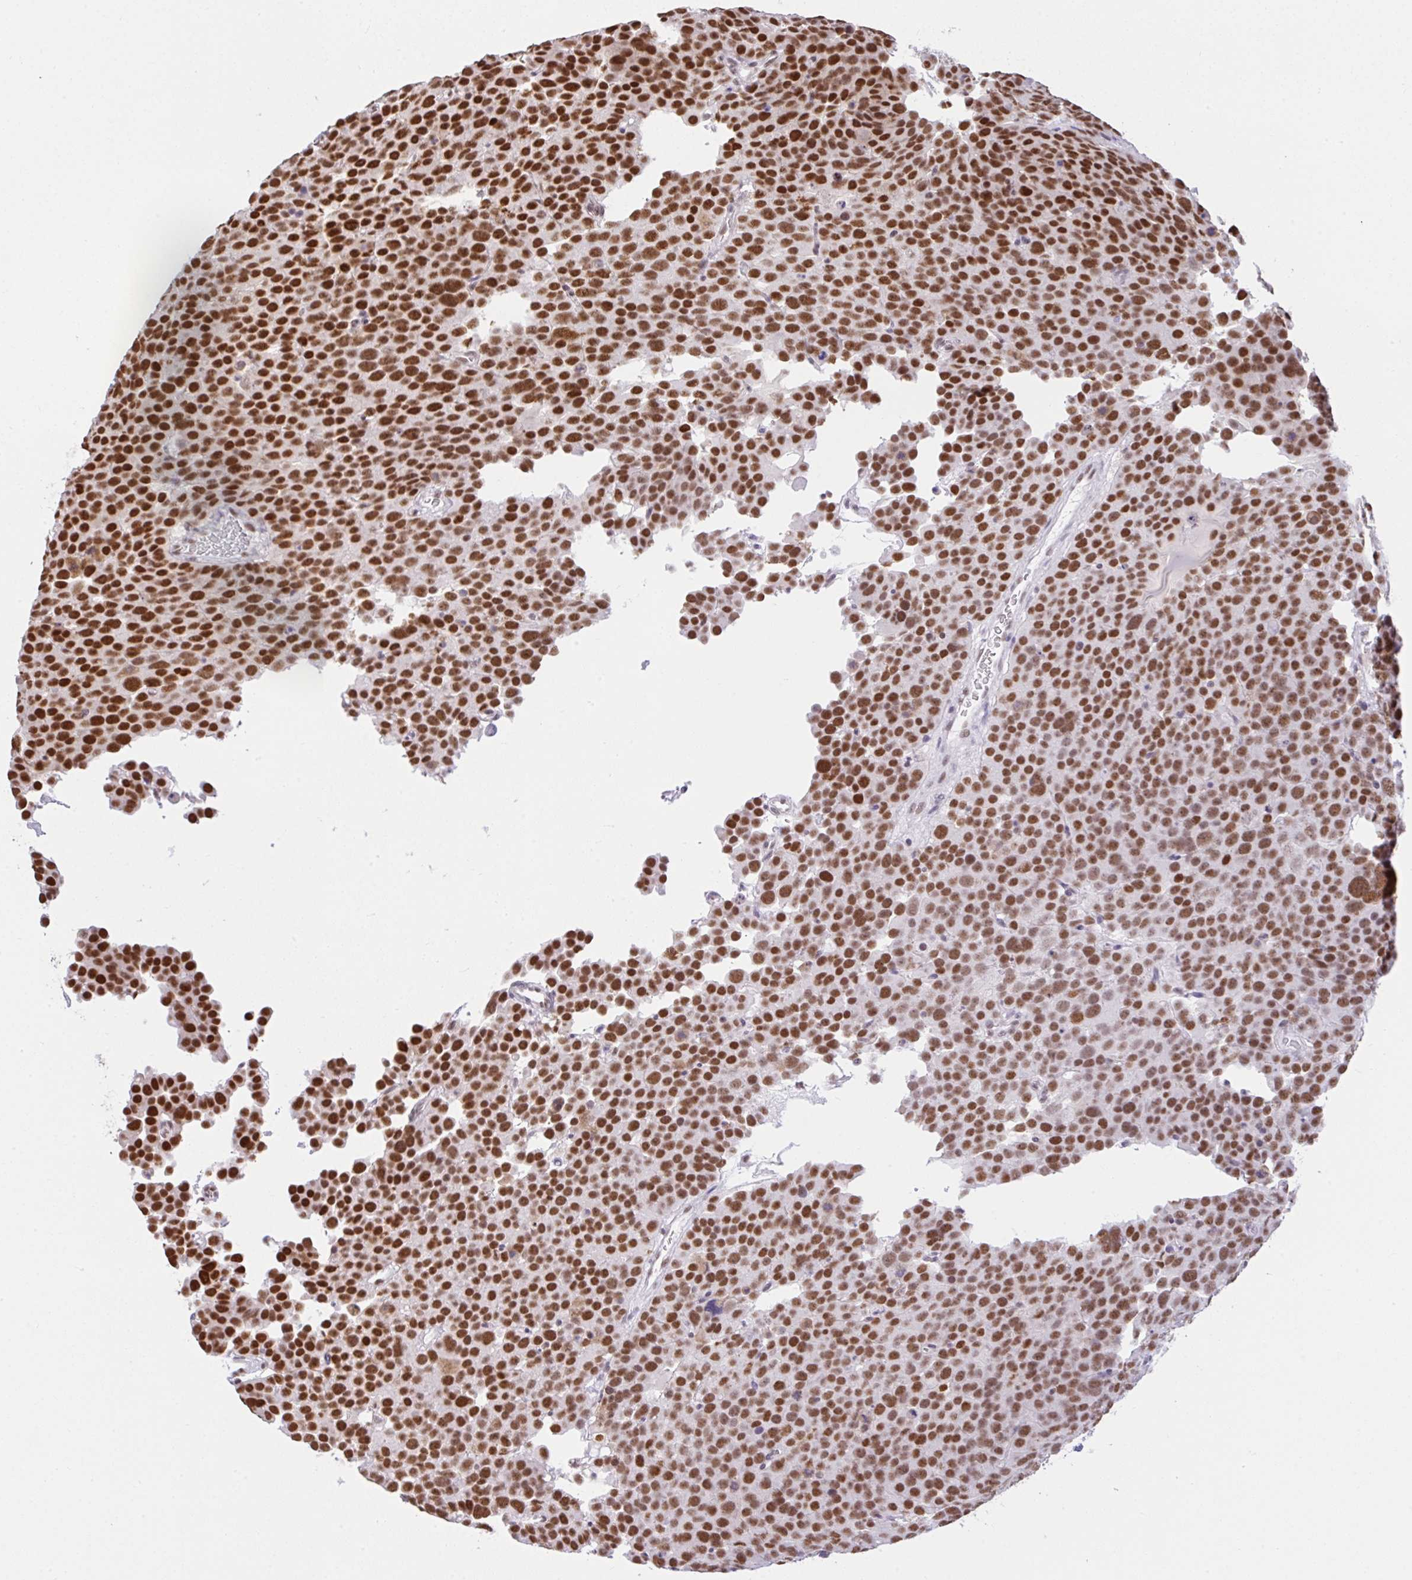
{"staining": {"intensity": "strong", "quantity": "25%-75%", "location": "nuclear"}, "tissue": "testis cancer", "cell_type": "Tumor cells", "image_type": "cancer", "snomed": [{"axis": "morphology", "description": "Seminoma, NOS"}, {"axis": "topography", "description": "Testis"}], "caption": "About 25%-75% of tumor cells in human testis cancer demonstrate strong nuclear protein positivity as visualized by brown immunohistochemical staining.", "gene": "CCDC12", "patient": {"sex": "male", "age": 71}}